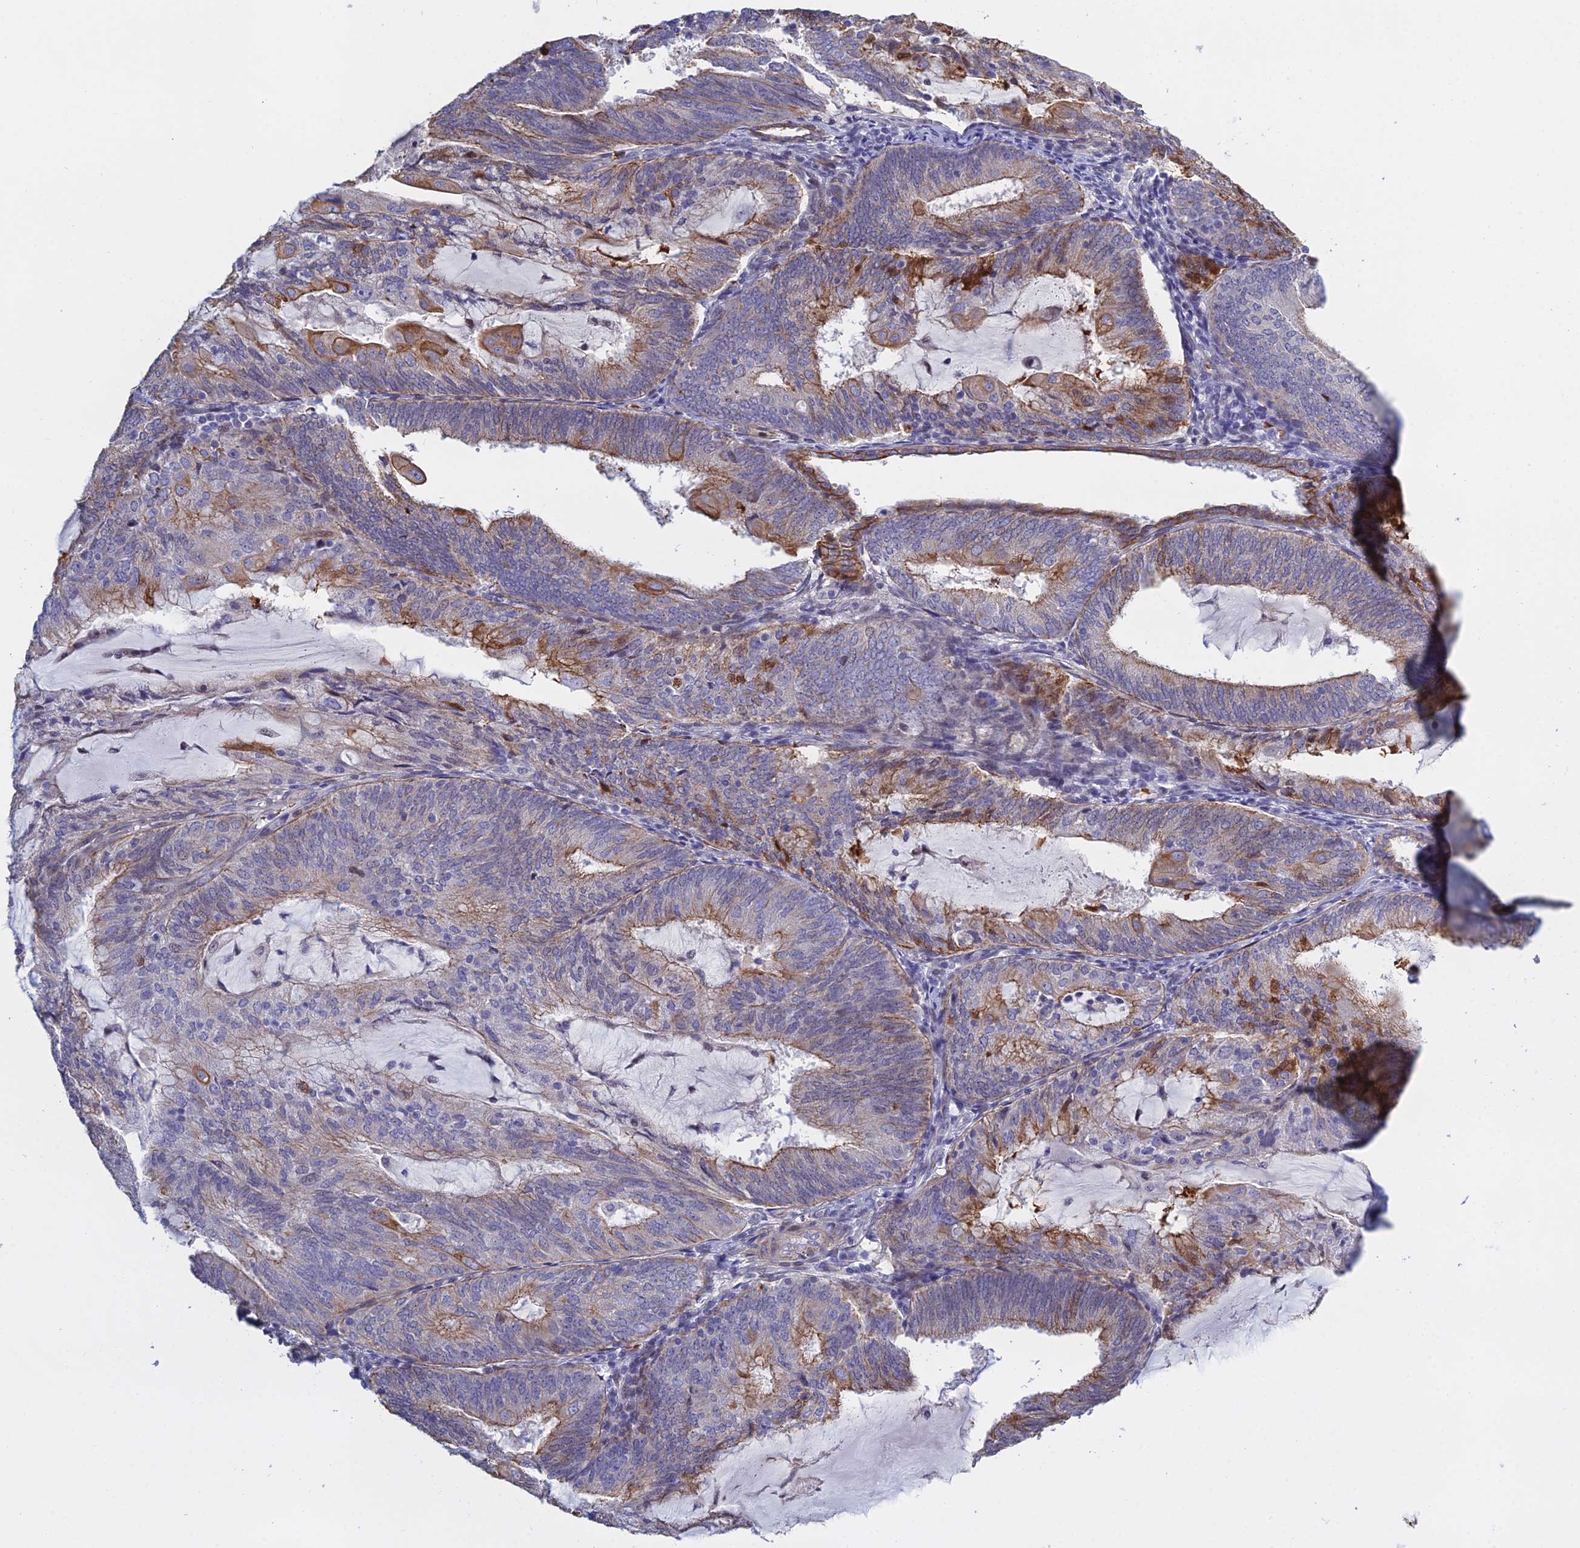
{"staining": {"intensity": "moderate", "quantity": "<25%", "location": "cytoplasmic/membranous"}, "tissue": "endometrial cancer", "cell_type": "Tumor cells", "image_type": "cancer", "snomed": [{"axis": "morphology", "description": "Adenocarcinoma, NOS"}, {"axis": "topography", "description": "Endometrium"}], "caption": "IHC histopathology image of human adenocarcinoma (endometrial) stained for a protein (brown), which exhibits low levels of moderate cytoplasmic/membranous expression in about <25% of tumor cells.", "gene": "LZTS2", "patient": {"sex": "female", "age": 81}}